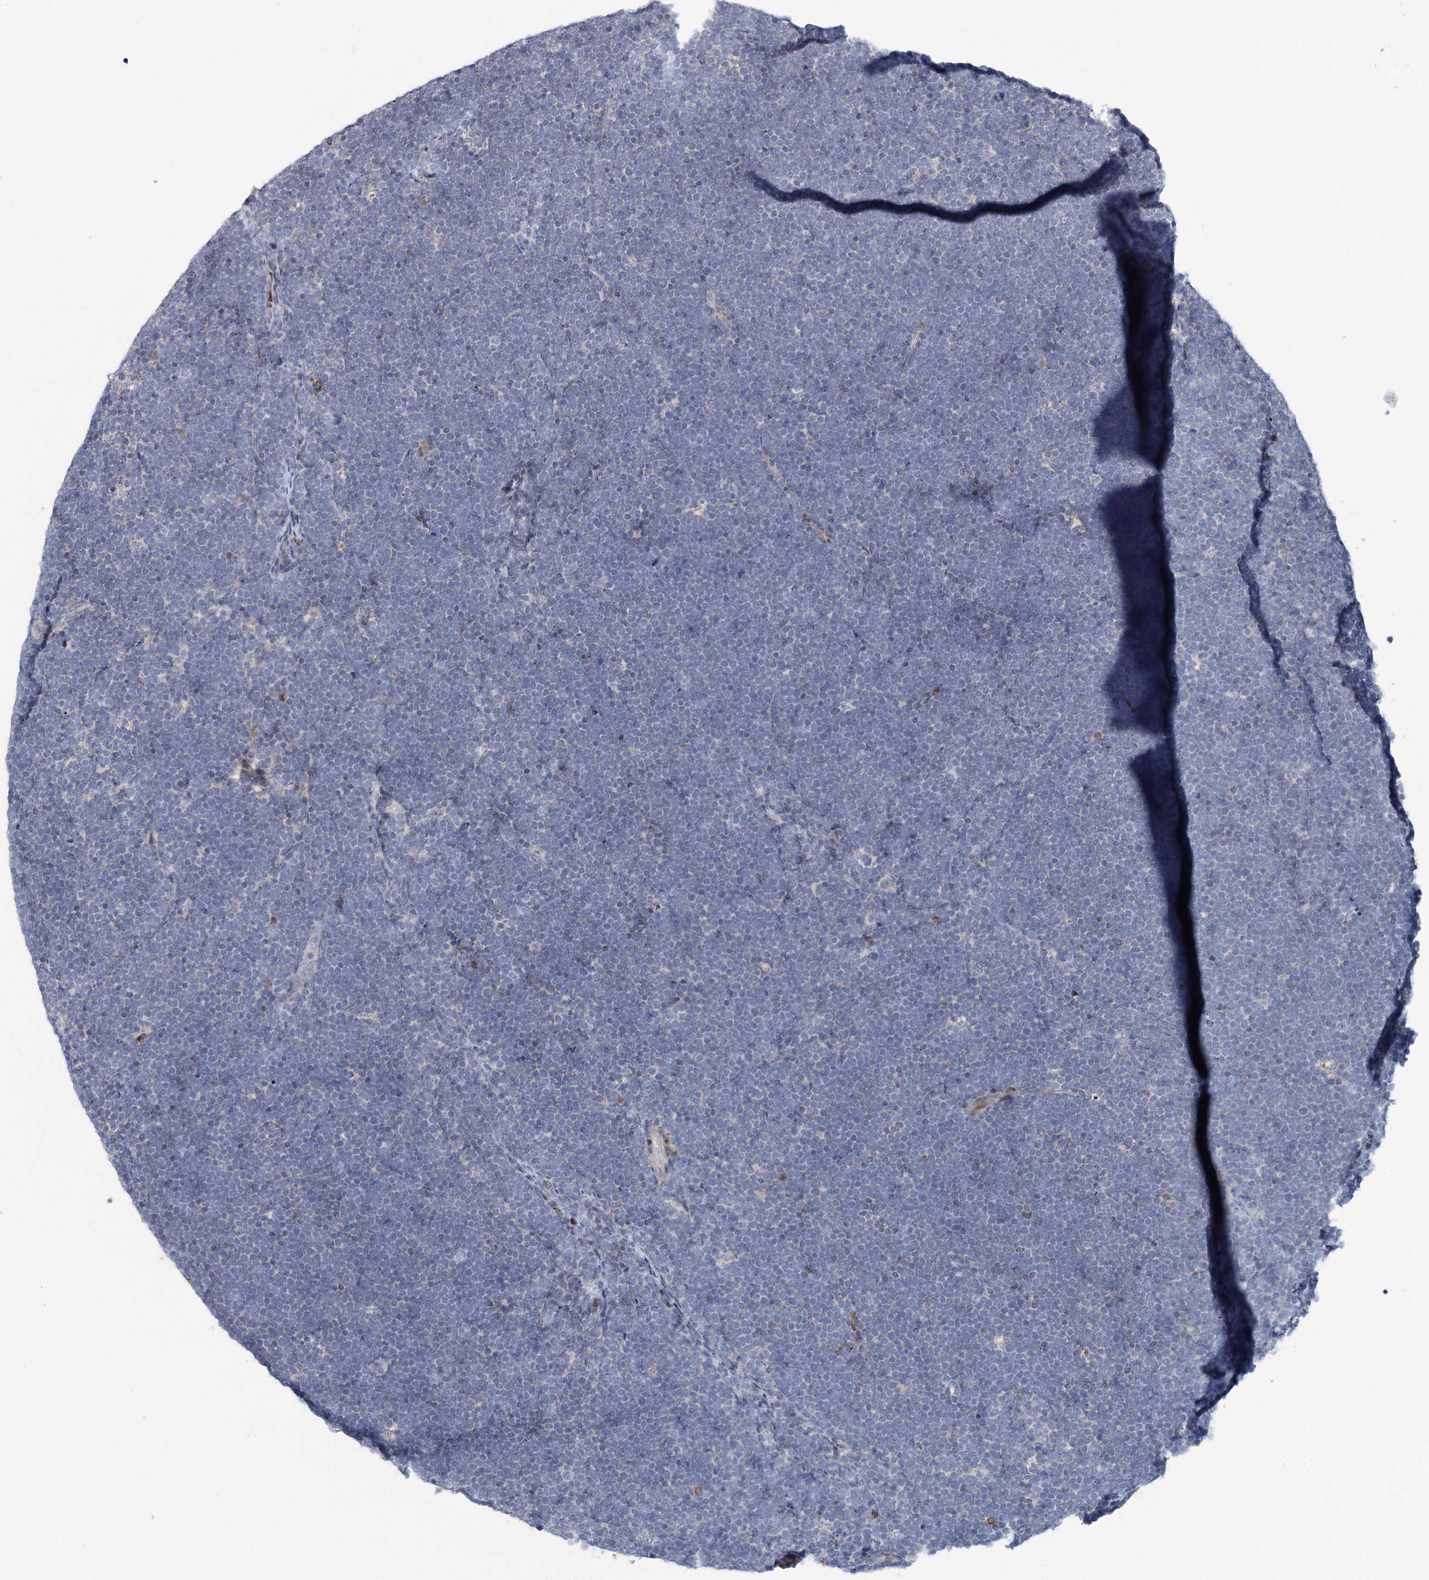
{"staining": {"intensity": "negative", "quantity": "none", "location": "none"}, "tissue": "lymphoma", "cell_type": "Tumor cells", "image_type": "cancer", "snomed": [{"axis": "morphology", "description": "Malignant lymphoma, non-Hodgkin's type, High grade"}, {"axis": "topography", "description": "Lymph node"}], "caption": "Tumor cells show no significant expression in high-grade malignant lymphoma, non-Hodgkin's type.", "gene": "PTGR1", "patient": {"sex": "male", "age": 13}}